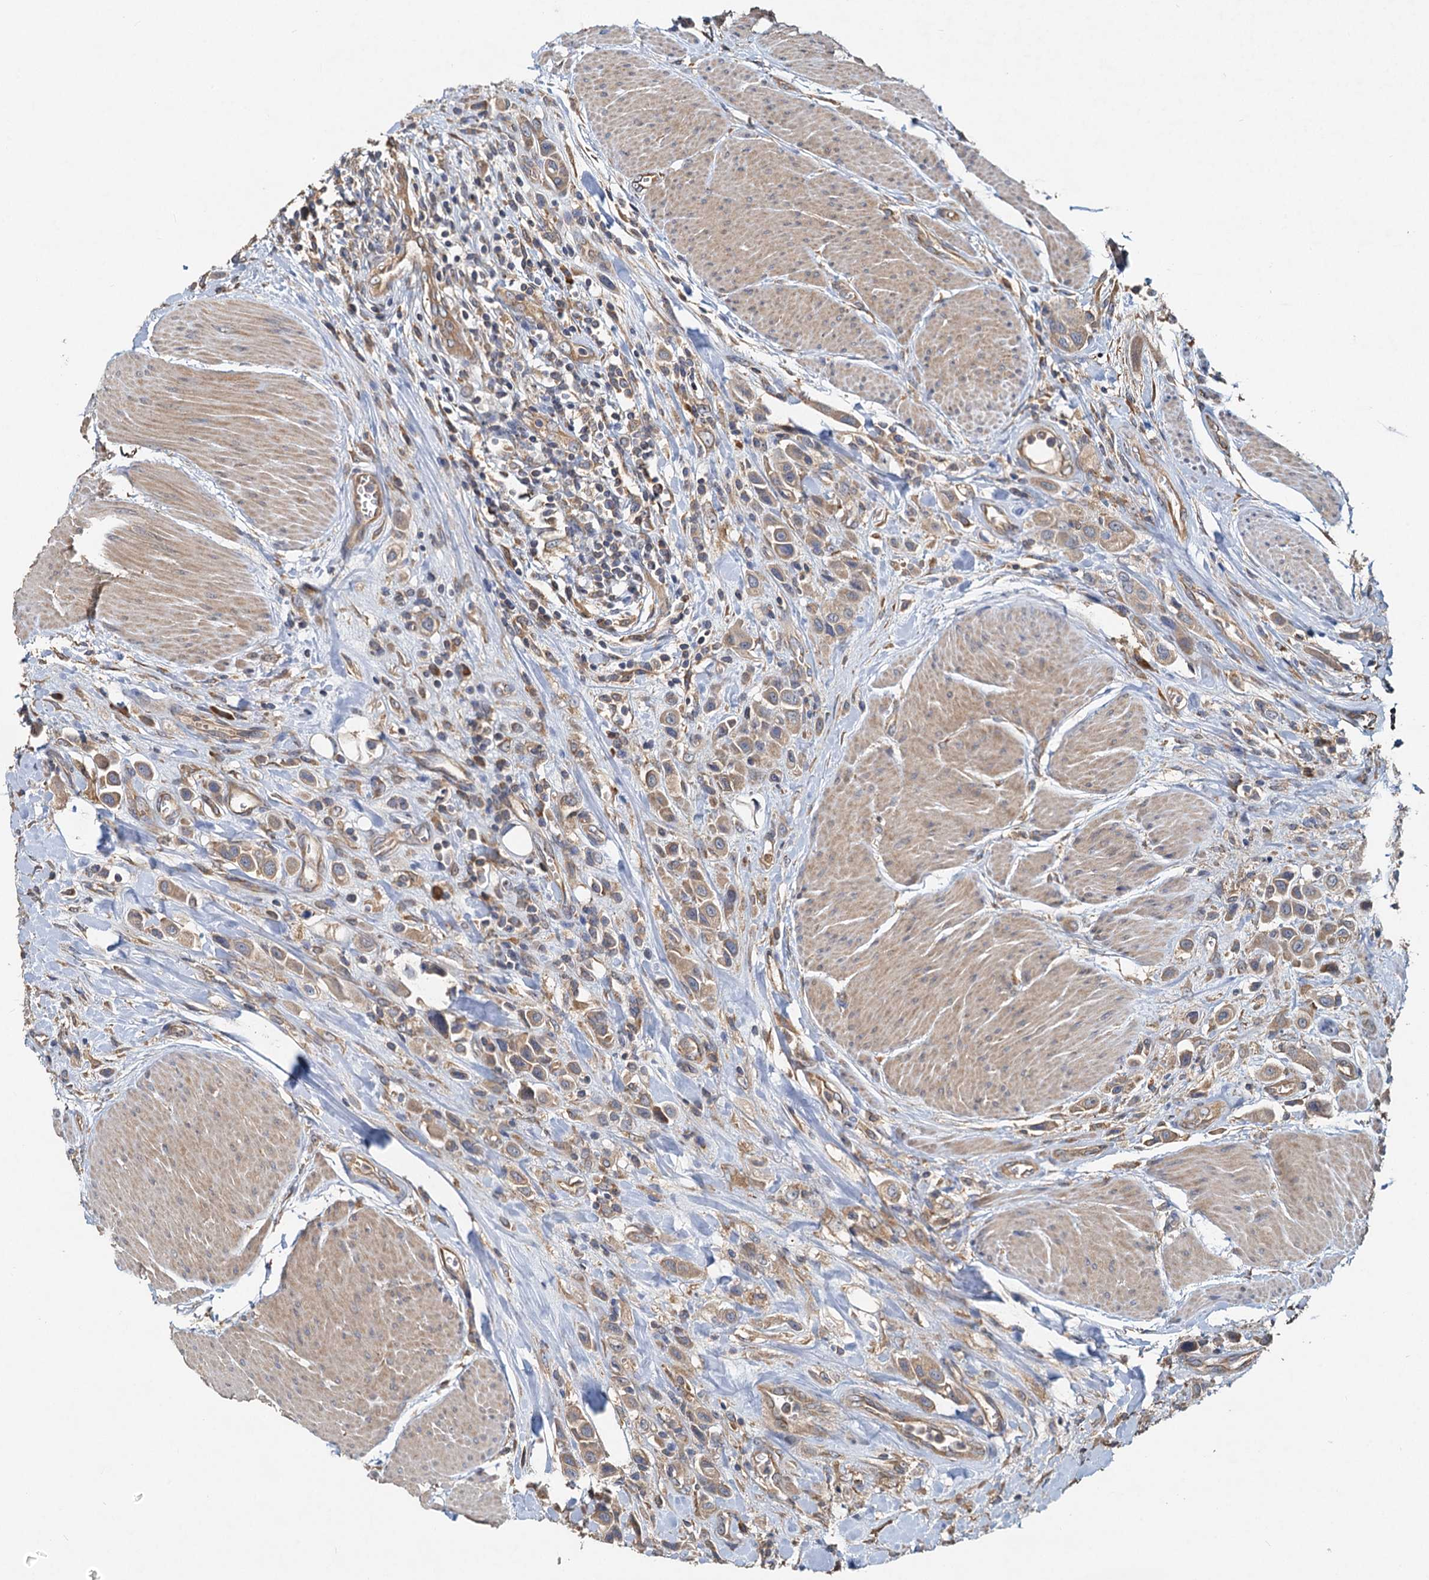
{"staining": {"intensity": "weak", "quantity": ">75%", "location": "cytoplasmic/membranous"}, "tissue": "urothelial cancer", "cell_type": "Tumor cells", "image_type": "cancer", "snomed": [{"axis": "morphology", "description": "Urothelial carcinoma, High grade"}, {"axis": "topography", "description": "Urinary bladder"}], "caption": "Urothelial carcinoma (high-grade) stained with a protein marker exhibits weak staining in tumor cells.", "gene": "HYI", "patient": {"sex": "male", "age": 50}}